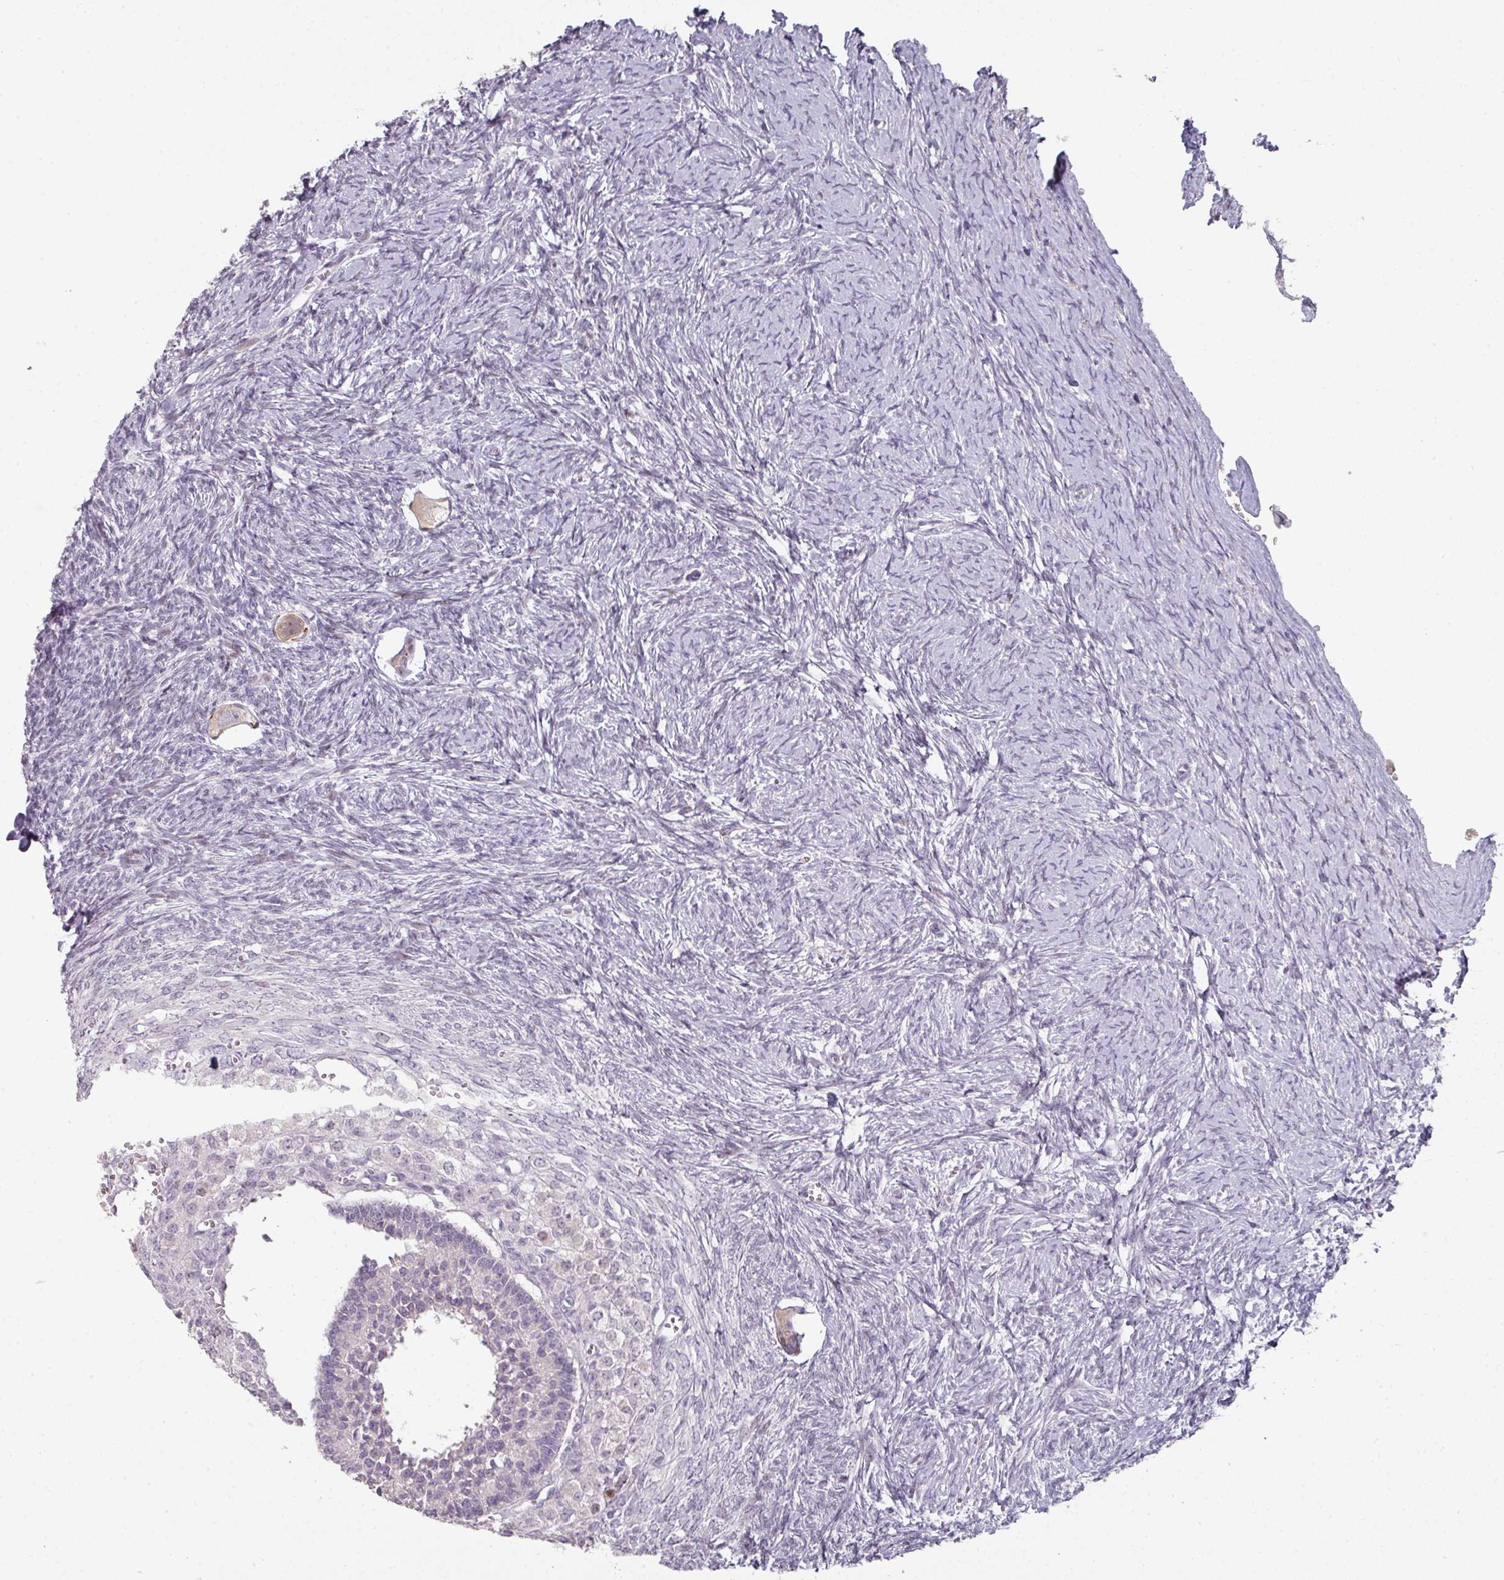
{"staining": {"intensity": "weak", "quantity": "25%-75%", "location": "cytoplasmic/membranous"}, "tissue": "ovary", "cell_type": "Follicle cells", "image_type": "normal", "snomed": [{"axis": "morphology", "description": "Normal tissue, NOS"}, {"axis": "topography", "description": "Ovary"}], "caption": "IHC (DAB (3,3'-diaminobenzidine)) staining of normal ovary displays weak cytoplasmic/membranous protein expression in about 25%-75% of follicle cells.", "gene": "GTF2H3", "patient": {"sex": "female", "age": 39}}